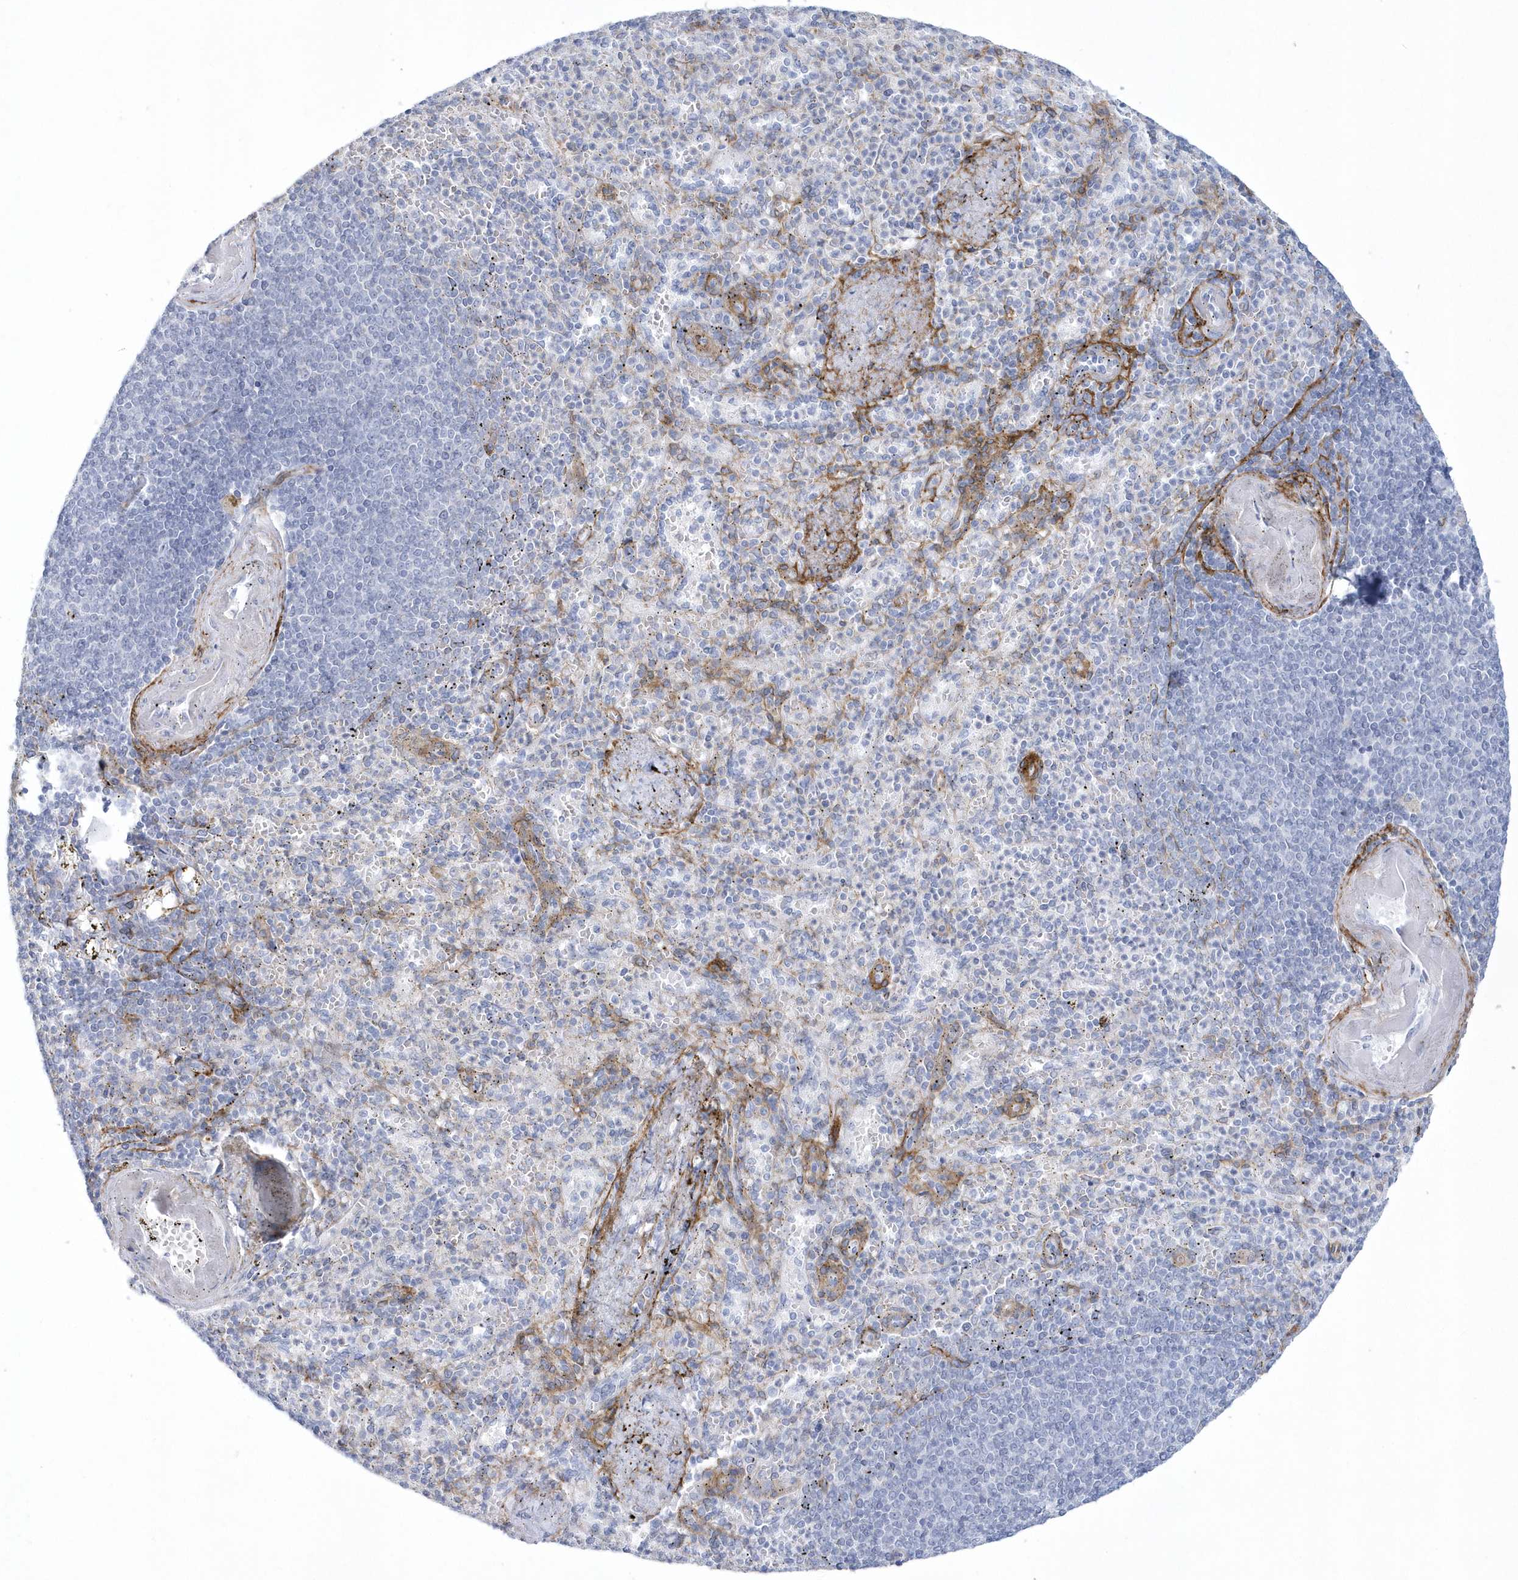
{"staining": {"intensity": "negative", "quantity": "none", "location": "none"}, "tissue": "spleen", "cell_type": "Cells in red pulp", "image_type": "normal", "snomed": [{"axis": "morphology", "description": "Normal tissue, NOS"}, {"axis": "topography", "description": "Spleen"}], "caption": "Cells in red pulp show no significant protein positivity in benign spleen. Nuclei are stained in blue.", "gene": "WDR27", "patient": {"sex": "female", "age": 74}}